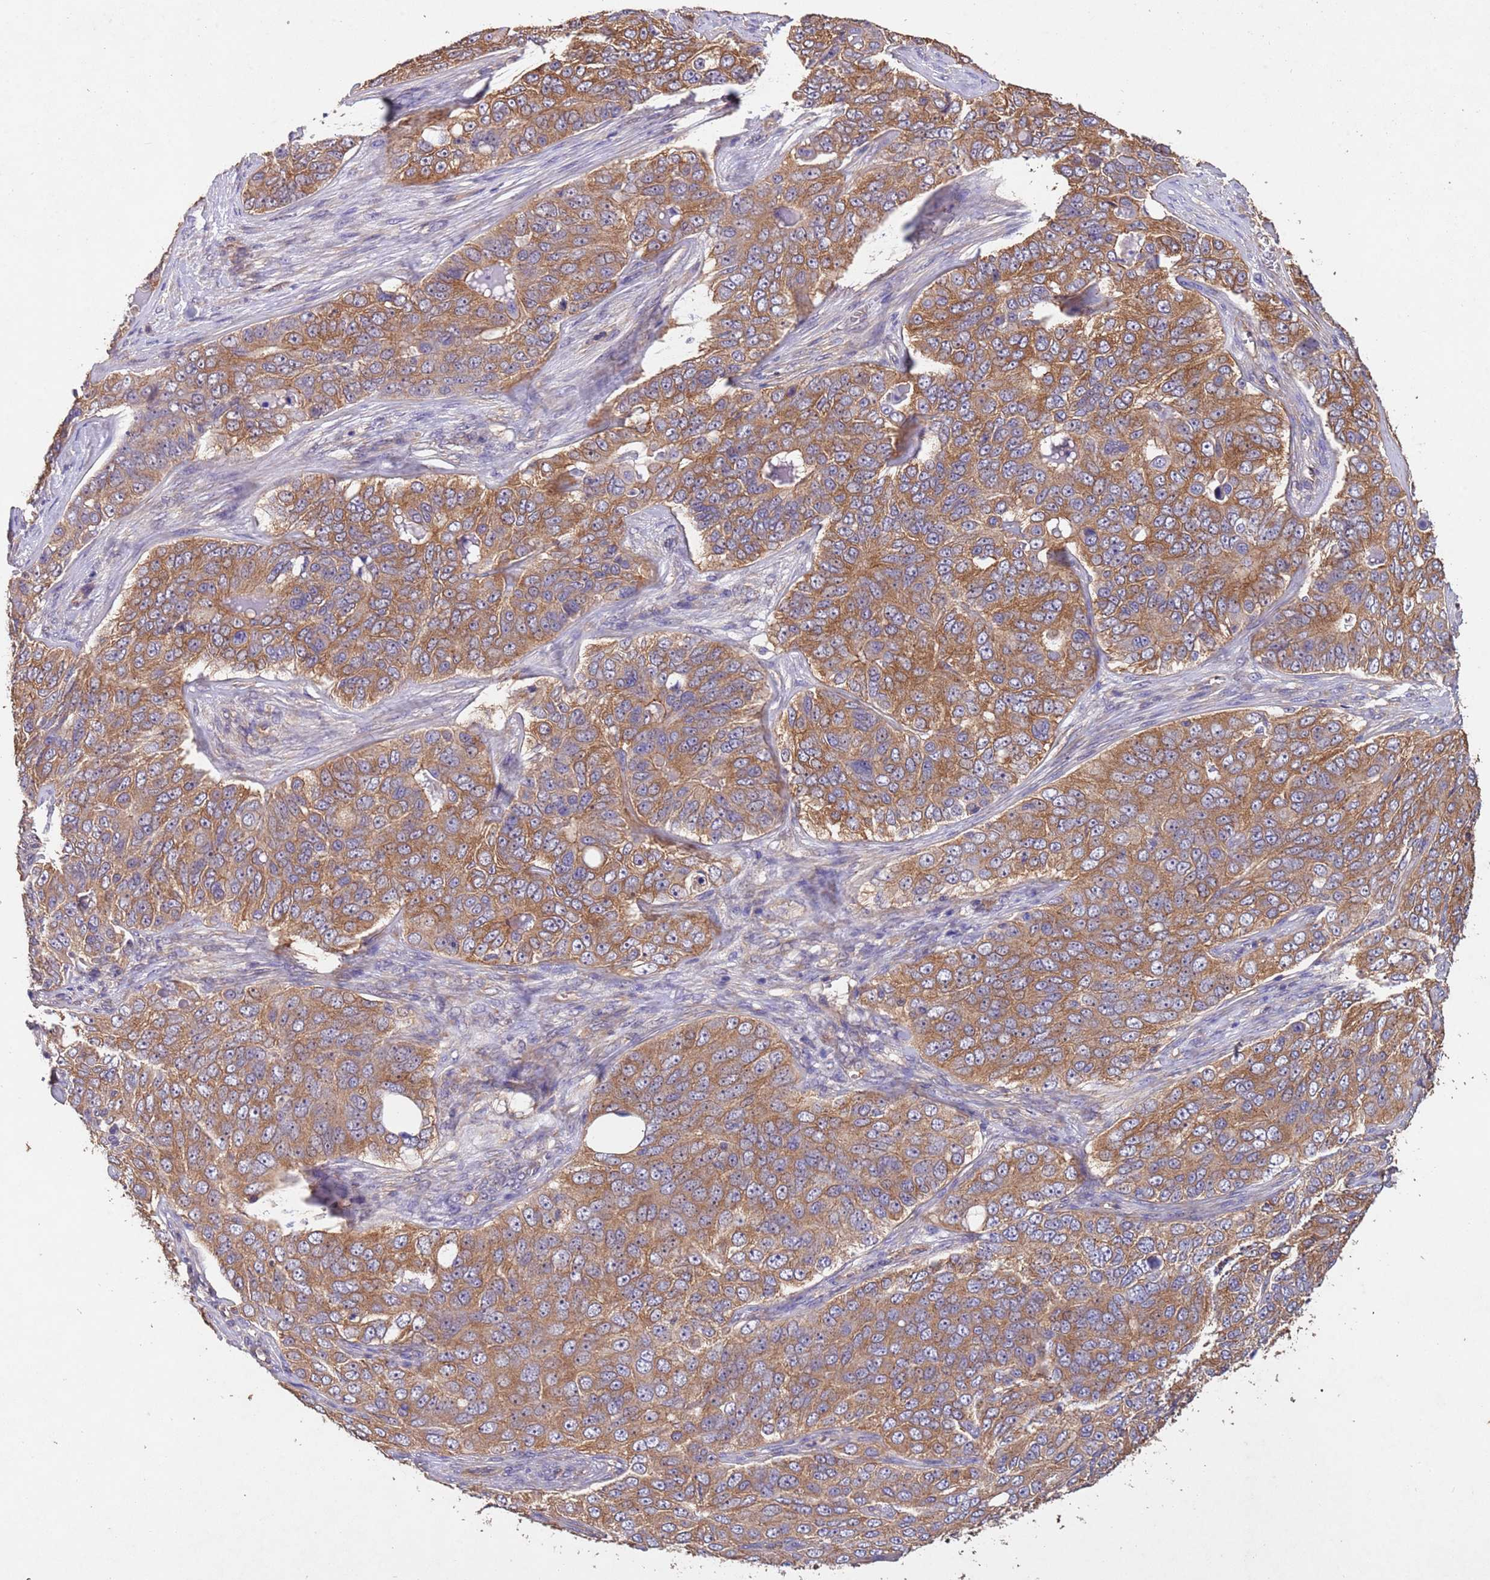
{"staining": {"intensity": "moderate", "quantity": ">75%", "location": "cytoplasmic/membranous"}, "tissue": "ovarian cancer", "cell_type": "Tumor cells", "image_type": "cancer", "snomed": [{"axis": "morphology", "description": "Carcinoma, endometroid"}, {"axis": "topography", "description": "Ovary"}], "caption": "This is an image of immunohistochemistry (IHC) staining of endometroid carcinoma (ovarian), which shows moderate positivity in the cytoplasmic/membranous of tumor cells.", "gene": "MTX3", "patient": {"sex": "female", "age": 51}}